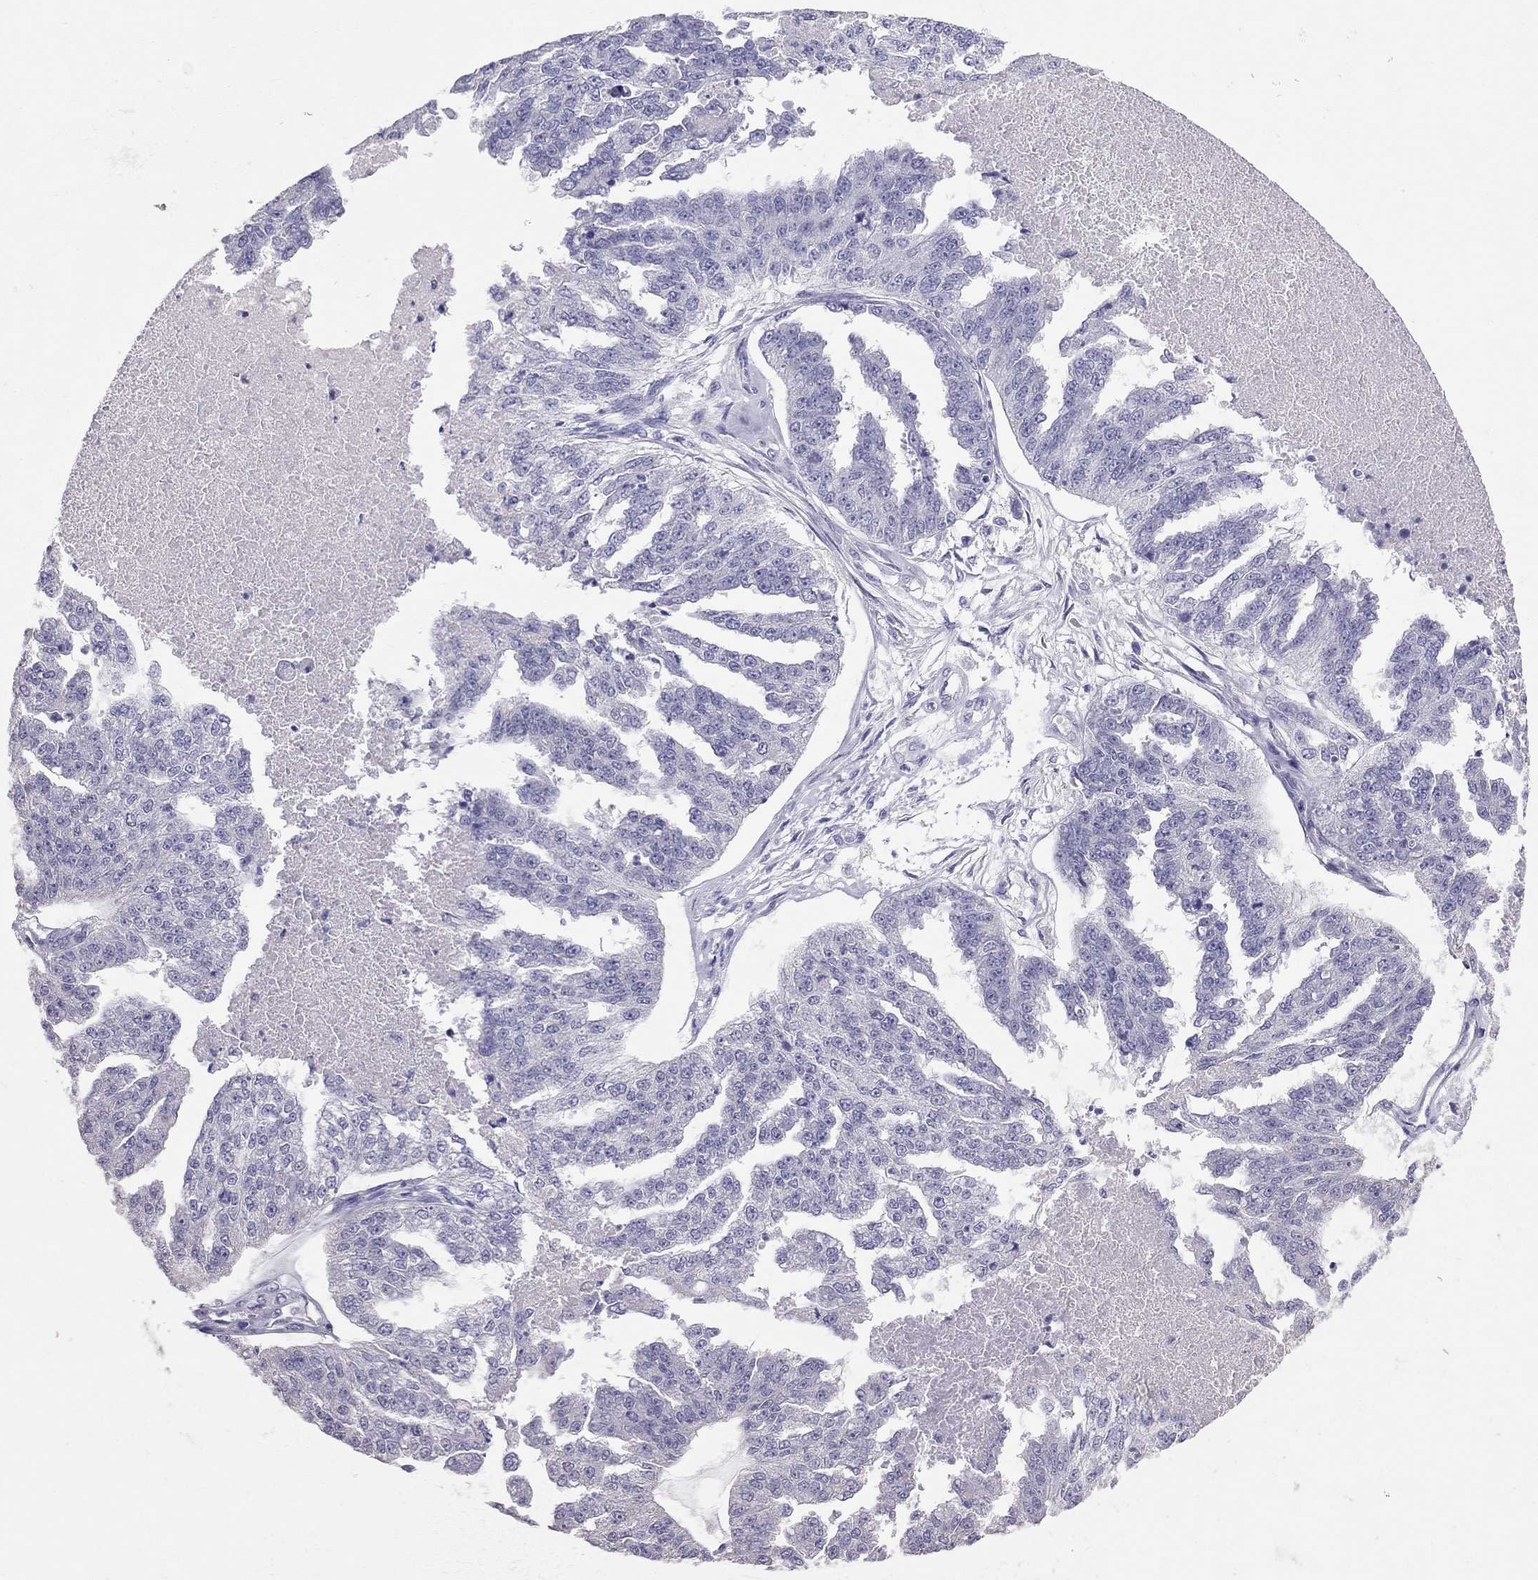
{"staining": {"intensity": "negative", "quantity": "none", "location": "none"}, "tissue": "ovarian cancer", "cell_type": "Tumor cells", "image_type": "cancer", "snomed": [{"axis": "morphology", "description": "Cystadenocarcinoma, serous, NOS"}, {"axis": "topography", "description": "Ovary"}], "caption": "Tumor cells show no significant staining in ovarian serous cystadenocarcinoma.", "gene": "PSMB11", "patient": {"sex": "female", "age": 58}}